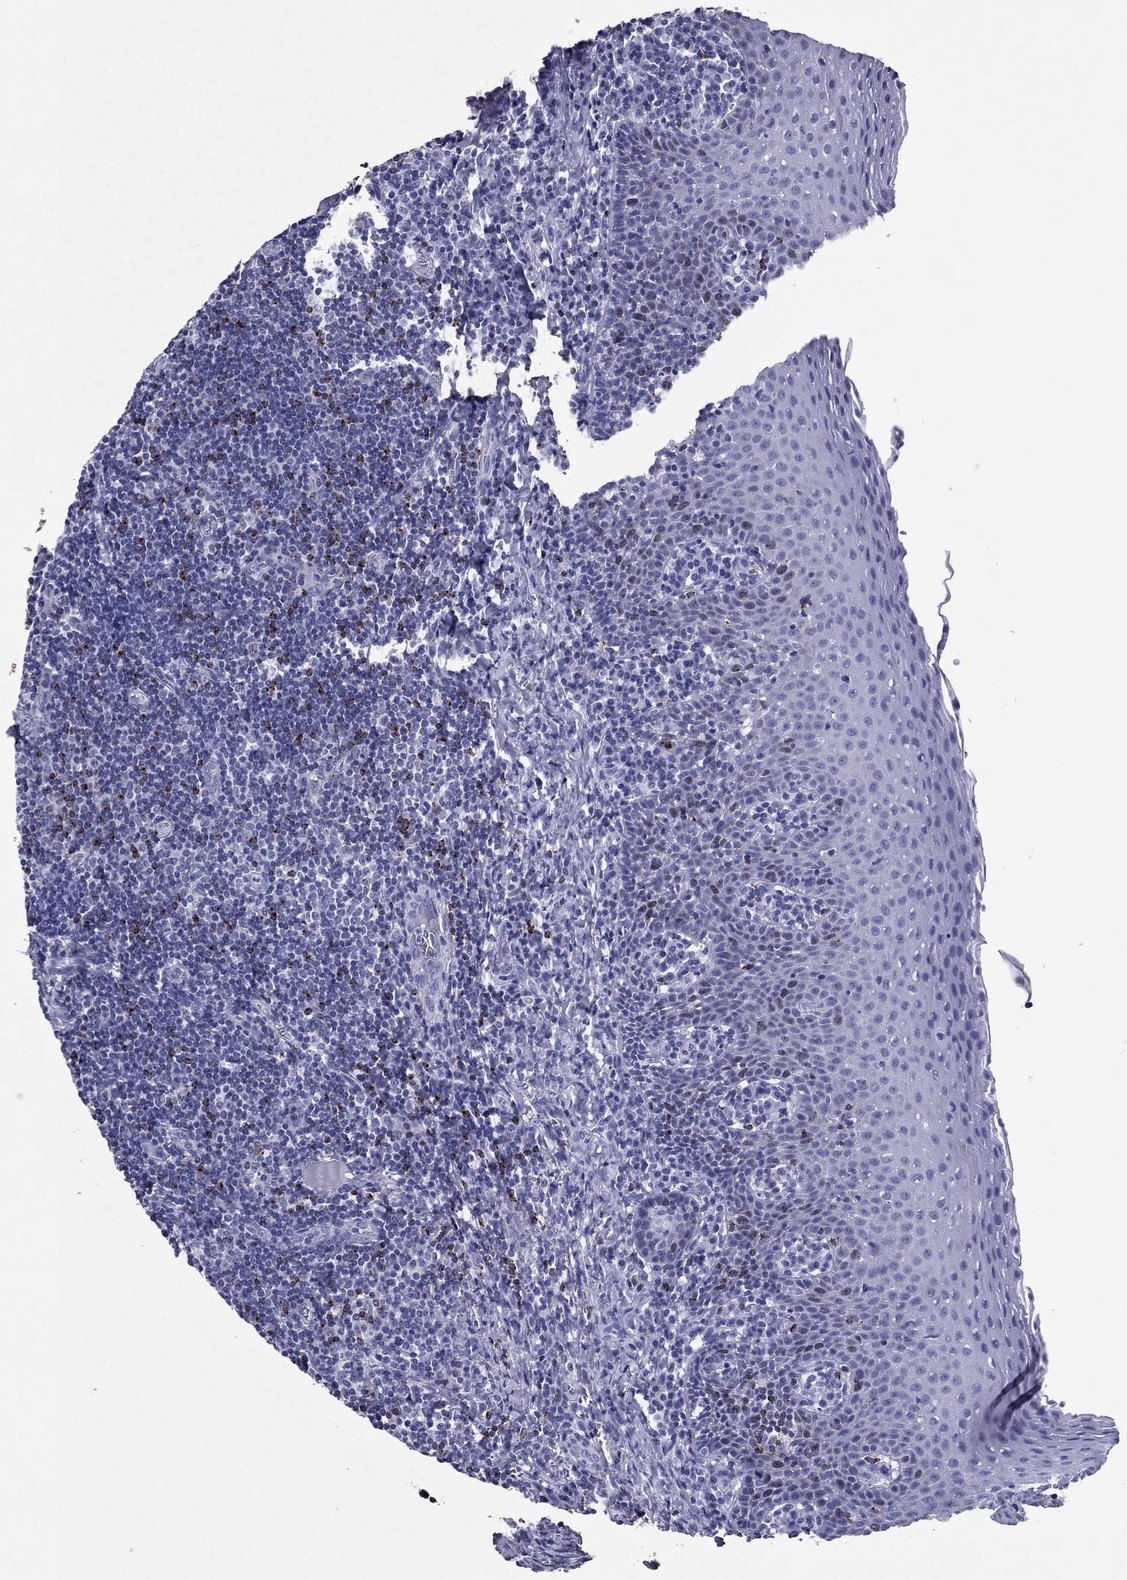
{"staining": {"intensity": "strong", "quantity": "<25%", "location": "cytoplasmic/membranous"}, "tissue": "tonsil", "cell_type": "Germinal center cells", "image_type": "normal", "snomed": [{"axis": "morphology", "description": "Normal tissue, NOS"}, {"axis": "morphology", "description": "Inflammation, NOS"}, {"axis": "topography", "description": "Tonsil"}], "caption": "A high-resolution image shows immunohistochemistry (IHC) staining of normal tonsil, which reveals strong cytoplasmic/membranous positivity in approximately <25% of germinal center cells. The staining was performed using DAB (3,3'-diaminobenzidine) to visualize the protein expression in brown, while the nuclei were stained in blue with hematoxylin (Magnification: 20x).", "gene": "GZMK", "patient": {"sex": "female", "age": 31}}